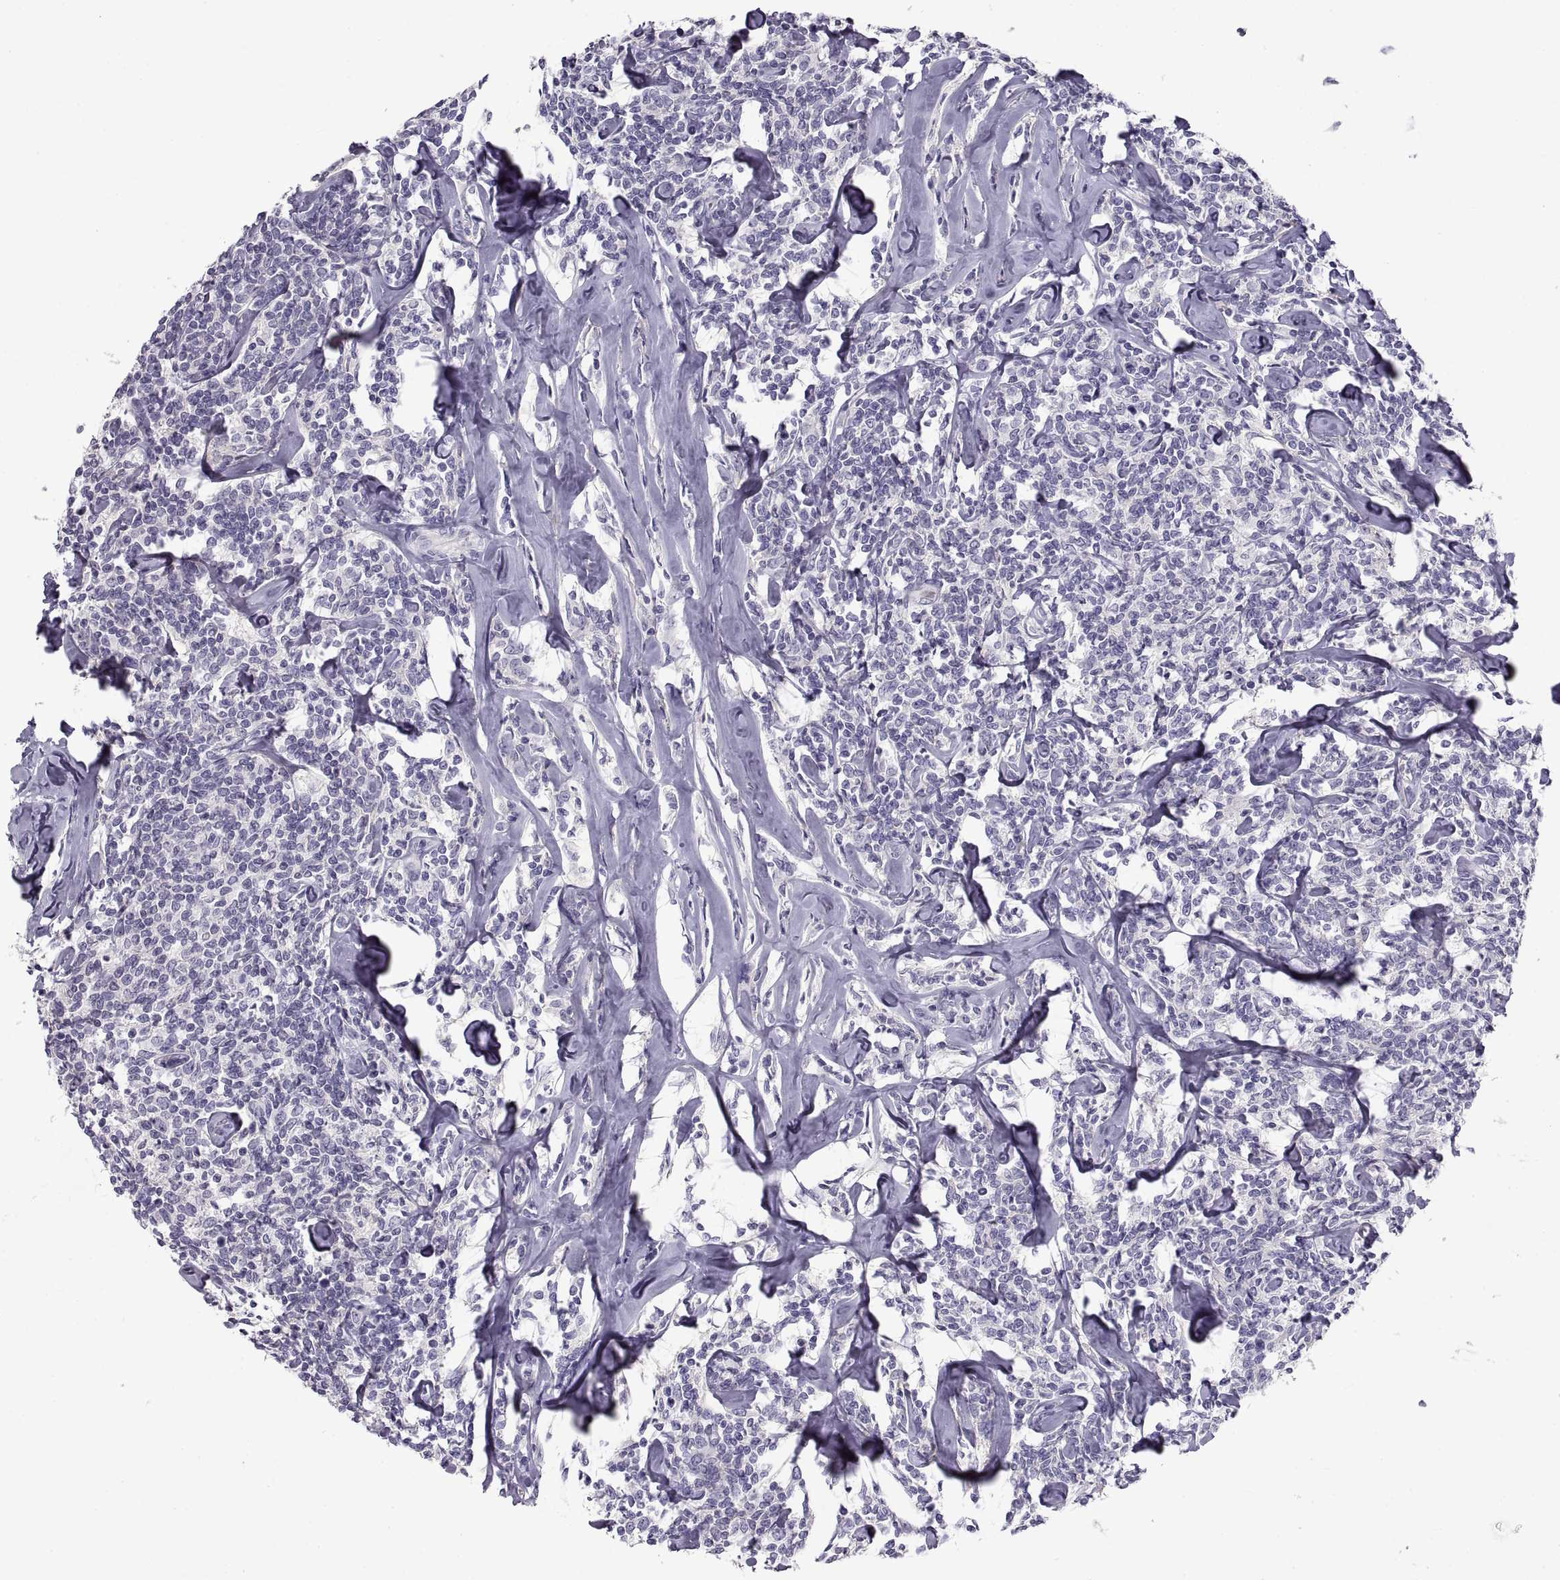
{"staining": {"intensity": "negative", "quantity": "none", "location": "none"}, "tissue": "lymphoma", "cell_type": "Tumor cells", "image_type": "cancer", "snomed": [{"axis": "morphology", "description": "Malignant lymphoma, non-Hodgkin's type, Low grade"}, {"axis": "topography", "description": "Lymph node"}], "caption": "Immunohistochemical staining of lymphoma demonstrates no significant positivity in tumor cells.", "gene": "CRYBB3", "patient": {"sex": "female", "age": 56}}